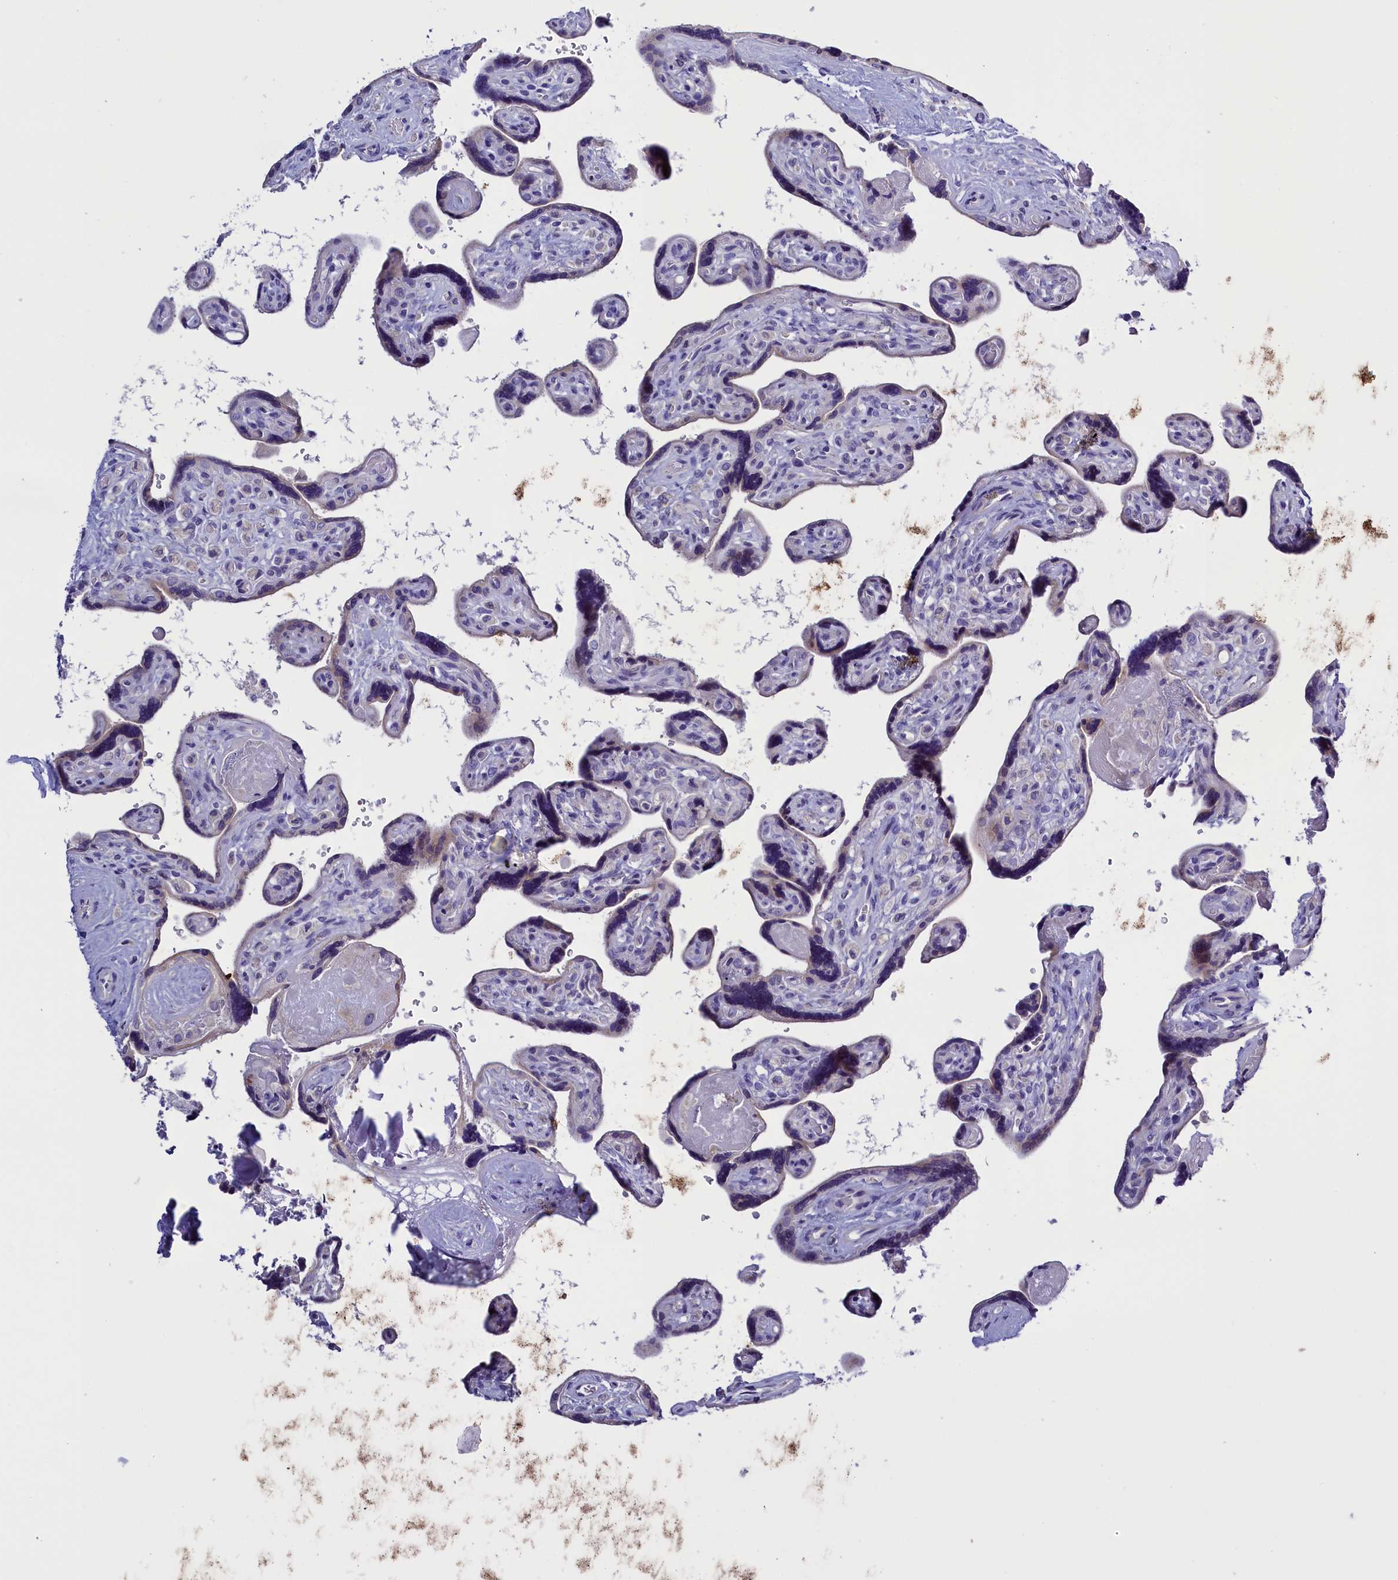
{"staining": {"intensity": "negative", "quantity": "none", "location": "none"}, "tissue": "placenta", "cell_type": "Trophoblastic cells", "image_type": "normal", "snomed": [{"axis": "morphology", "description": "Normal tissue, NOS"}, {"axis": "topography", "description": "Placenta"}], "caption": "Immunohistochemical staining of unremarkable placenta reveals no significant positivity in trophoblastic cells. (Immunohistochemistry (ihc), brightfield microscopy, high magnification).", "gene": "RTTN", "patient": {"sex": "female", "age": 39}}